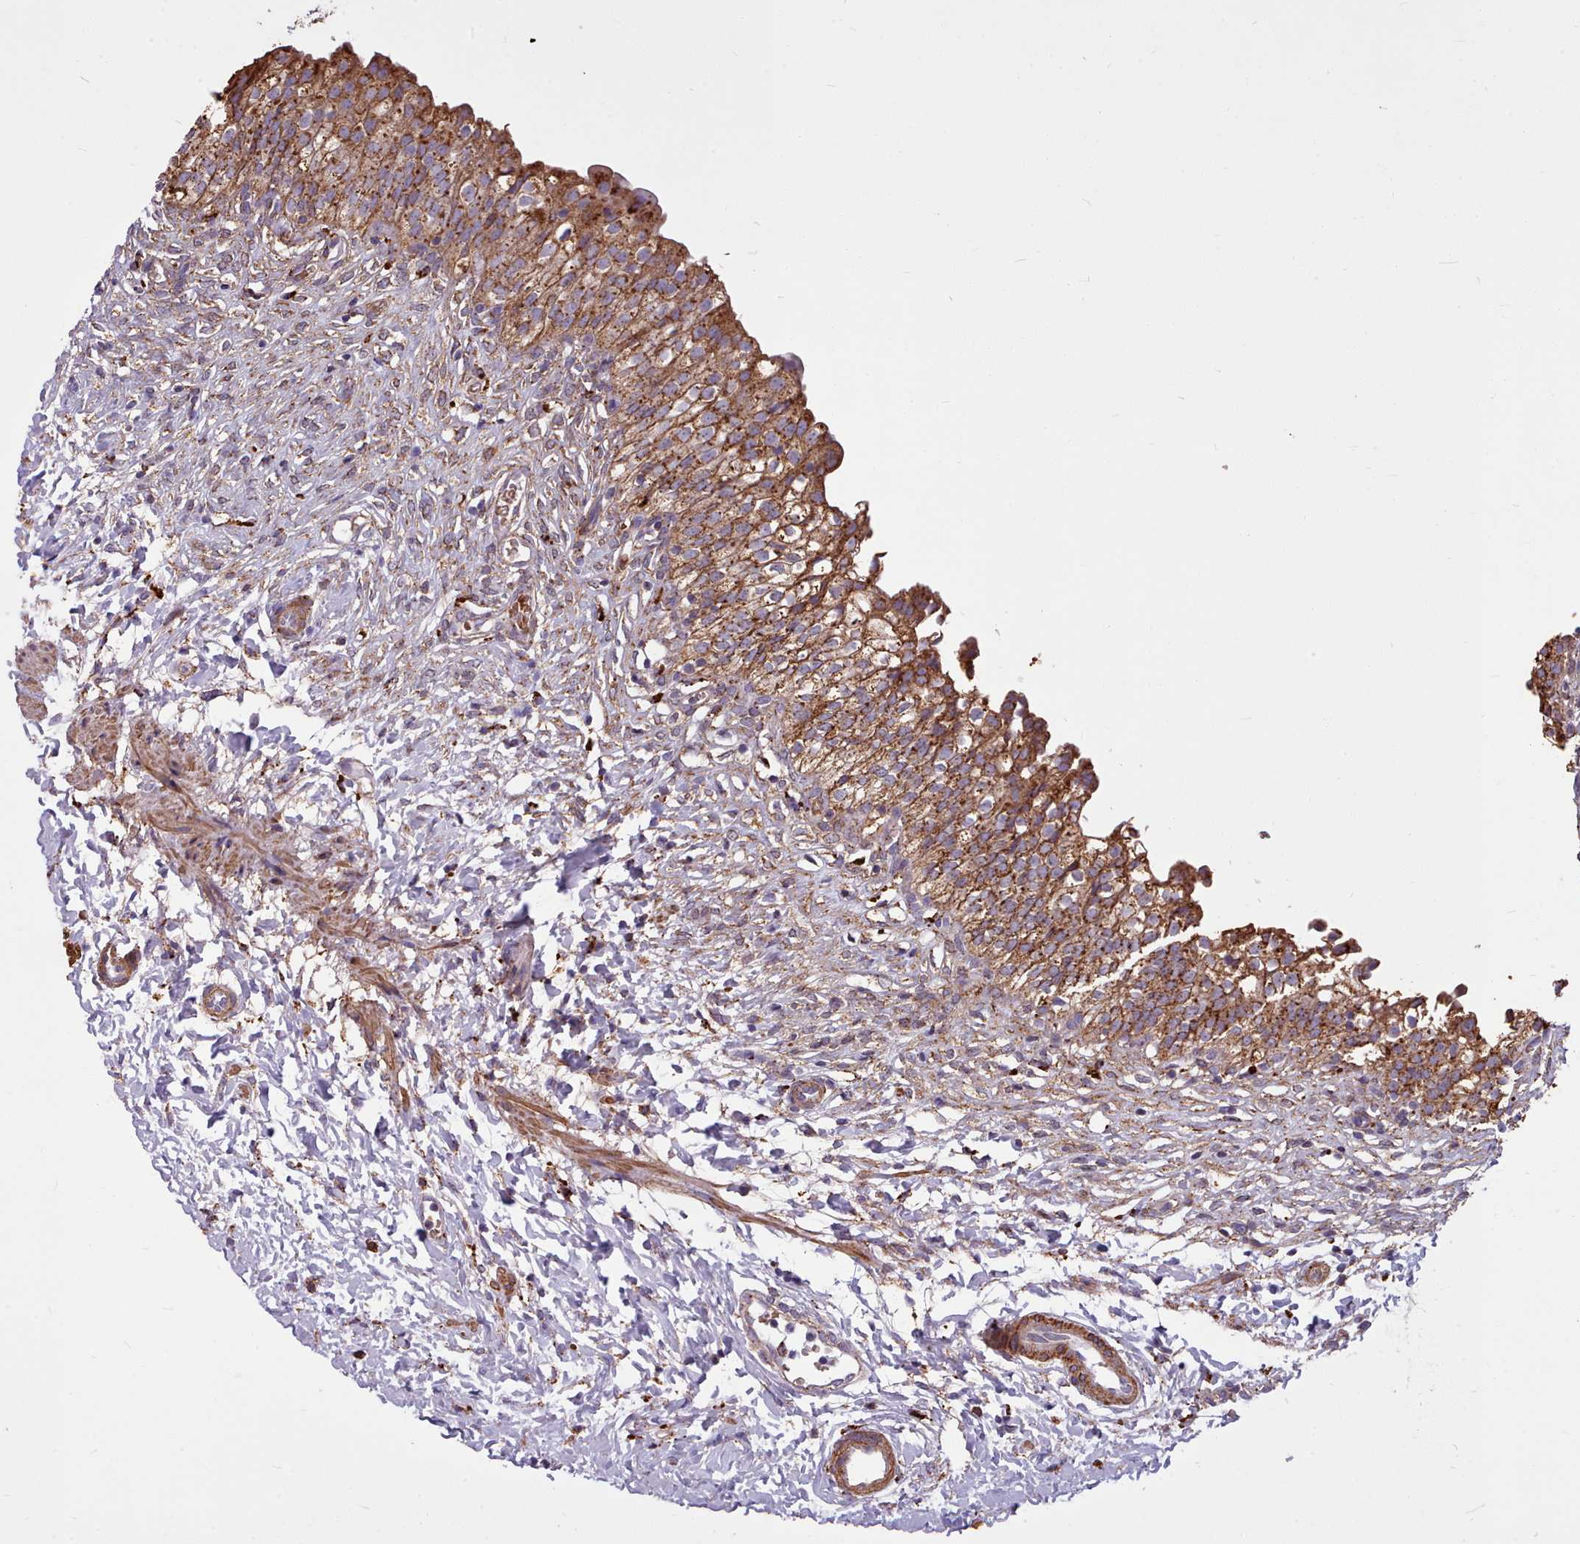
{"staining": {"intensity": "strong", "quantity": ">75%", "location": "cytoplasmic/membranous"}, "tissue": "urinary bladder", "cell_type": "Urothelial cells", "image_type": "normal", "snomed": [{"axis": "morphology", "description": "Normal tissue, NOS"}, {"axis": "topography", "description": "Urinary bladder"}], "caption": "Immunohistochemical staining of normal urinary bladder displays >75% levels of strong cytoplasmic/membranous protein expression in about >75% of urothelial cells.", "gene": "PACSIN3", "patient": {"sex": "male", "age": 55}}